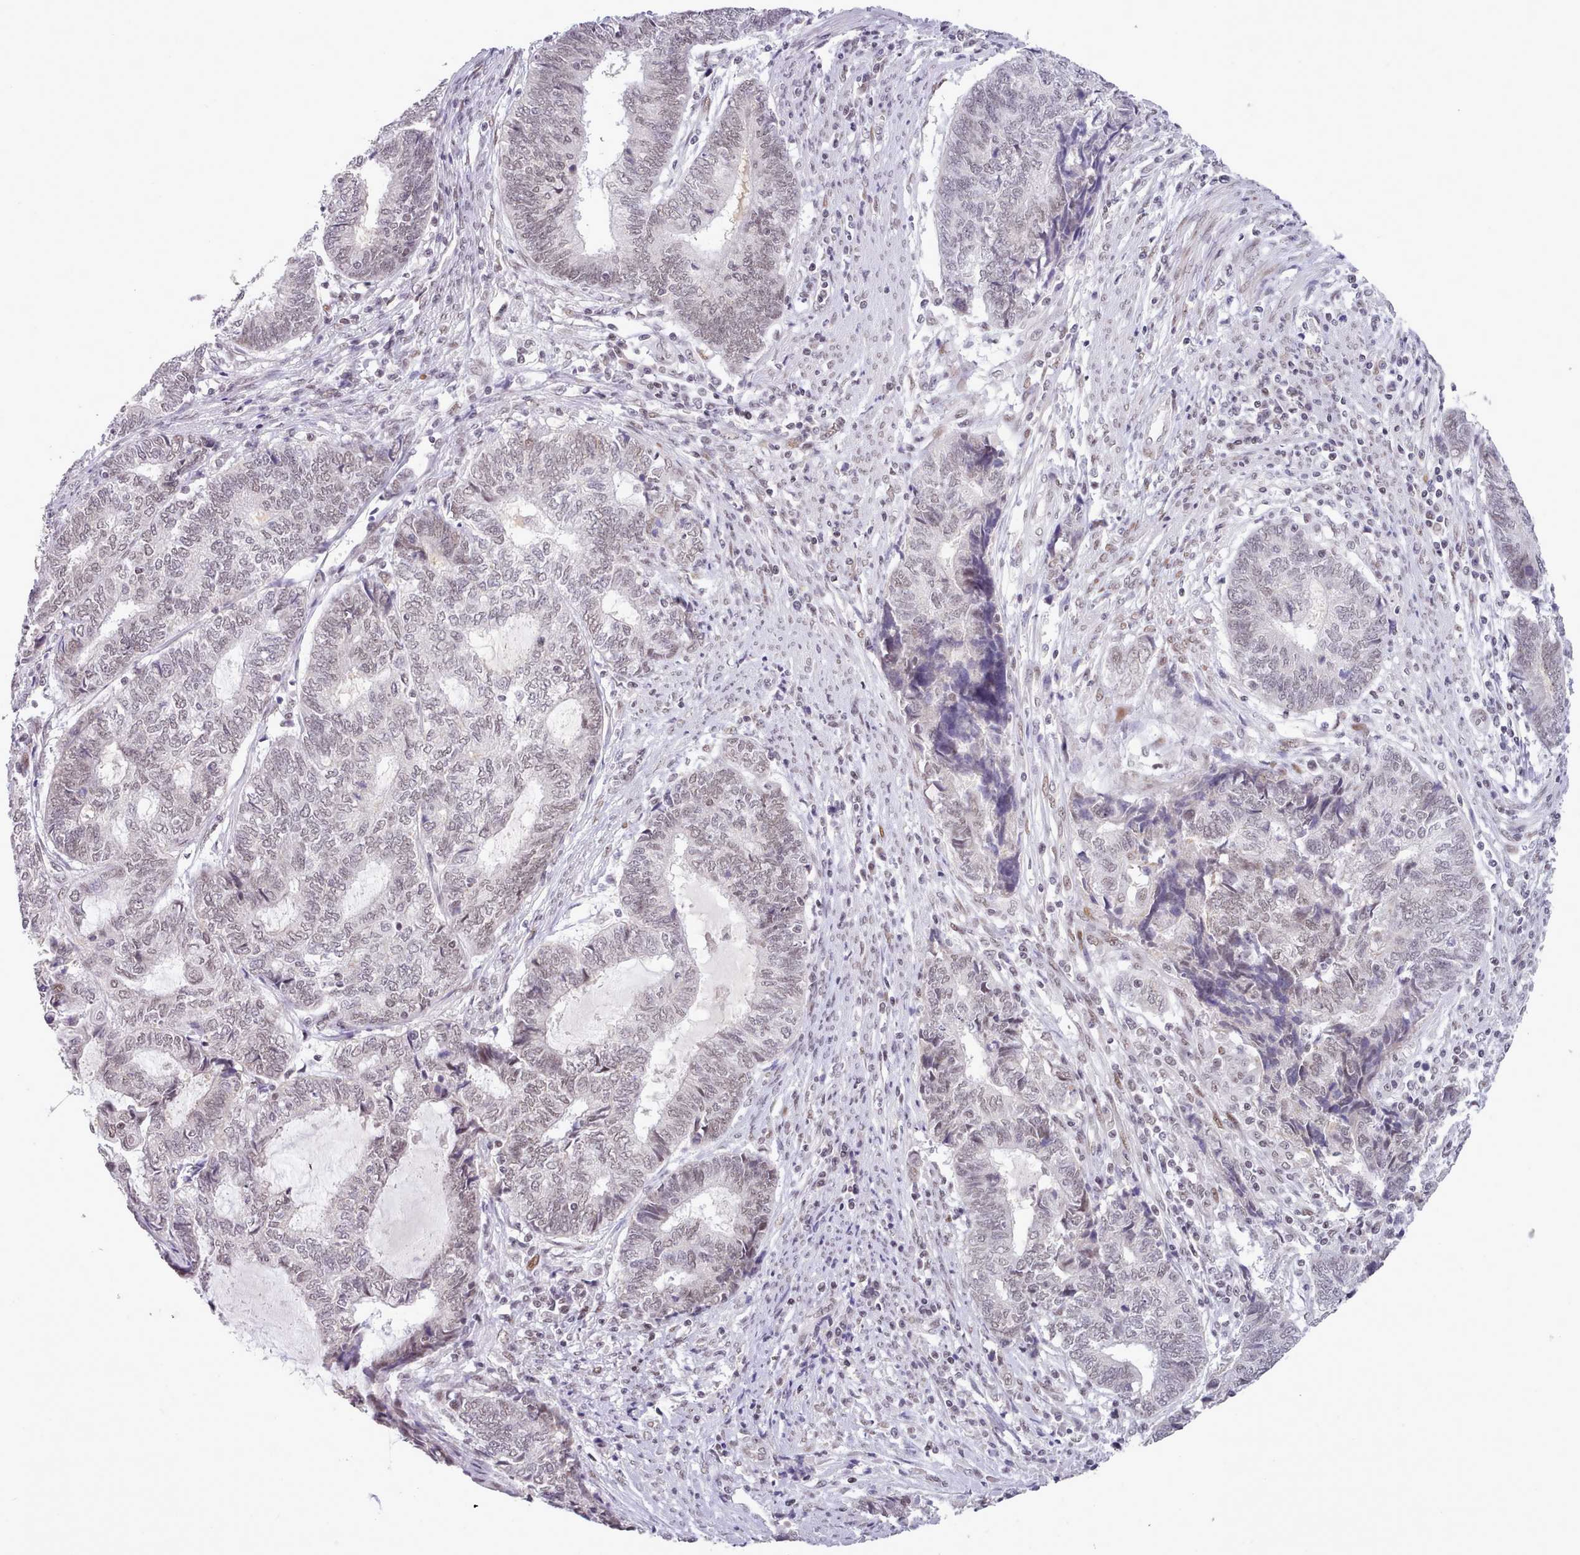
{"staining": {"intensity": "weak", "quantity": ">75%", "location": "nuclear"}, "tissue": "endometrial cancer", "cell_type": "Tumor cells", "image_type": "cancer", "snomed": [{"axis": "morphology", "description": "Adenocarcinoma, NOS"}, {"axis": "topography", "description": "Uterus"}, {"axis": "topography", "description": "Endometrium"}], "caption": "Immunohistochemistry of human endometrial cancer (adenocarcinoma) reveals low levels of weak nuclear expression in approximately >75% of tumor cells.", "gene": "RFX1", "patient": {"sex": "female", "age": 70}}